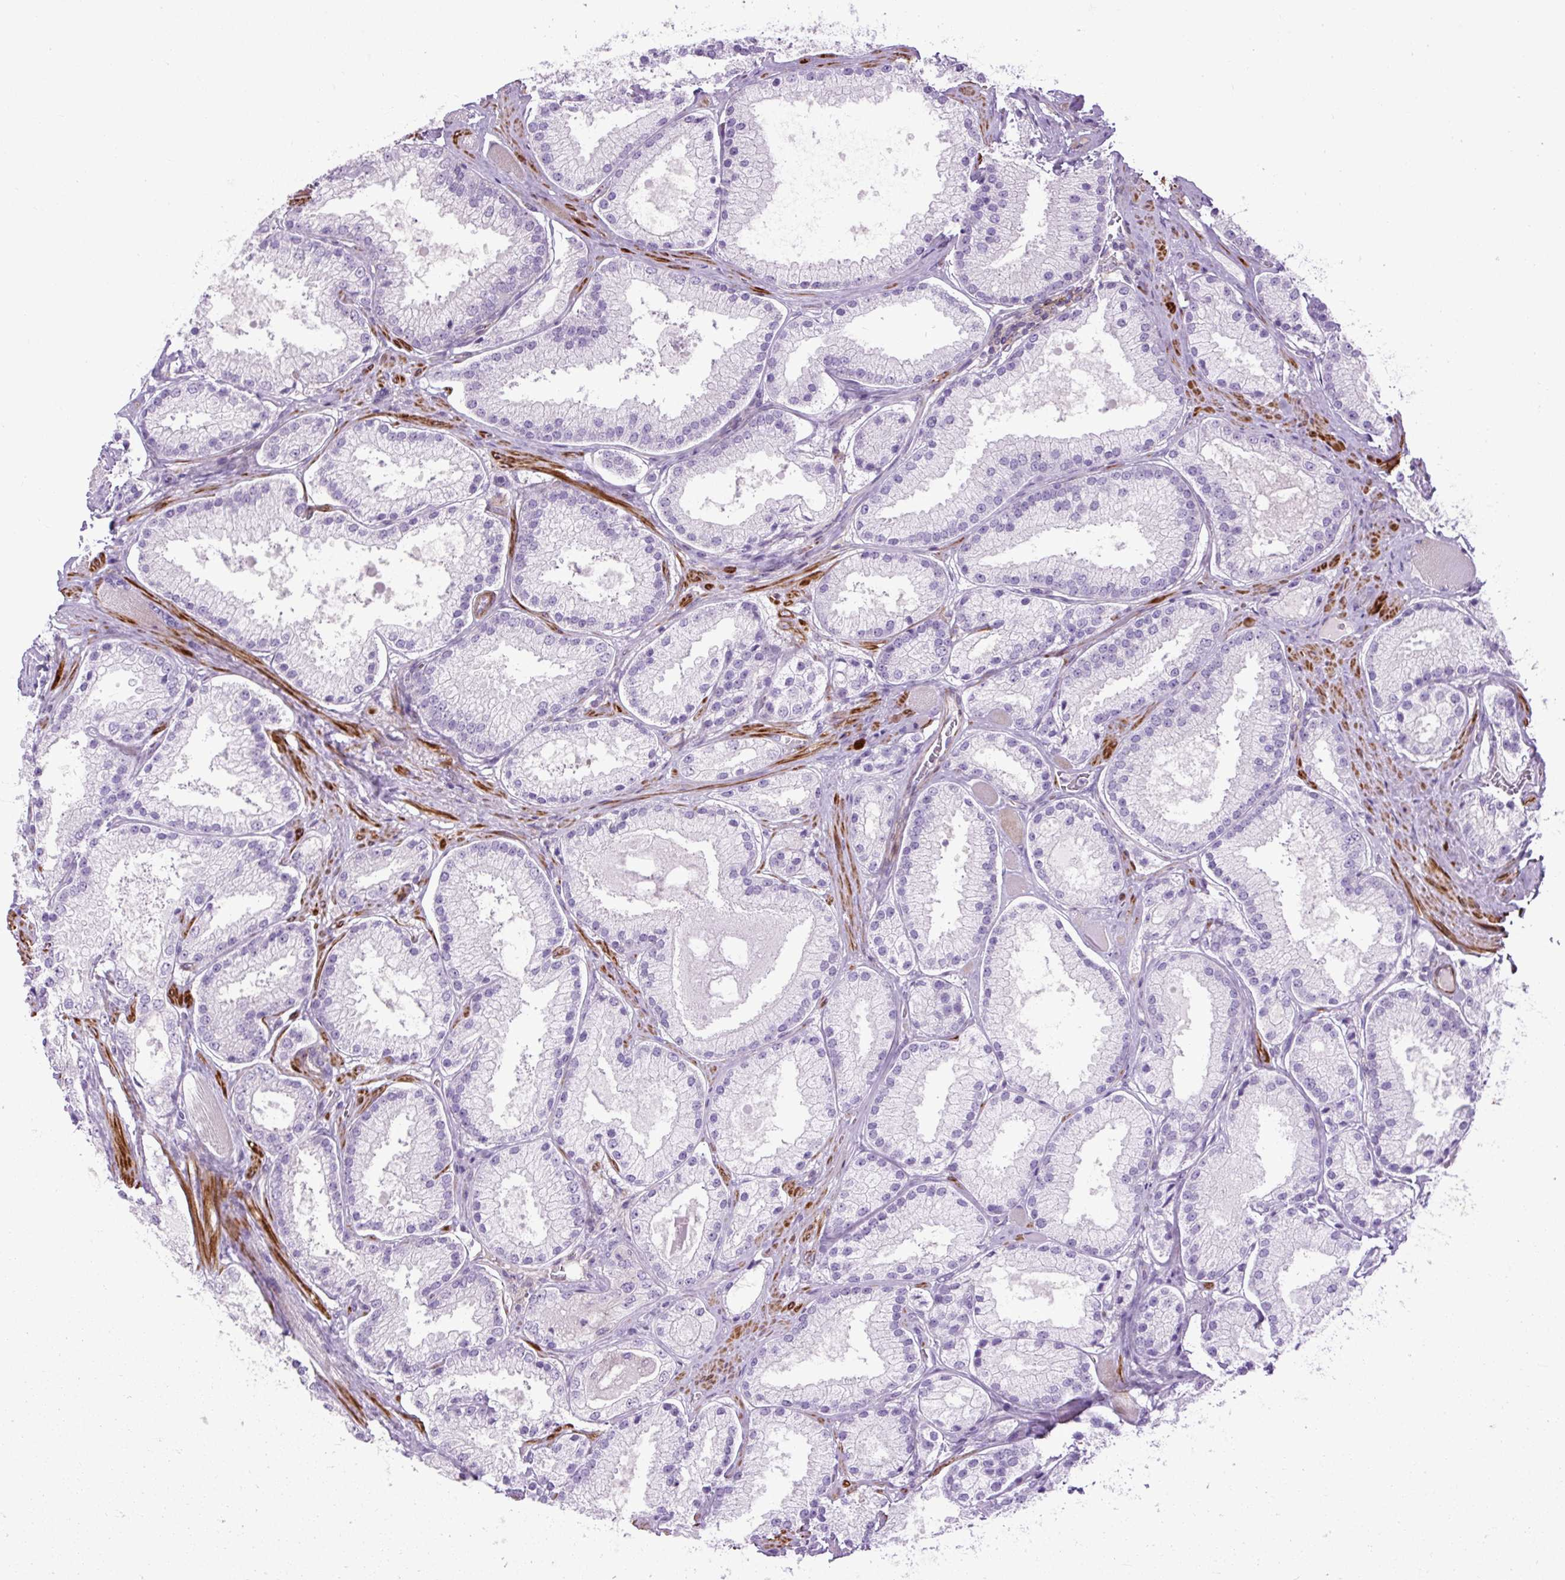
{"staining": {"intensity": "negative", "quantity": "none", "location": "none"}, "tissue": "prostate cancer", "cell_type": "Tumor cells", "image_type": "cancer", "snomed": [{"axis": "morphology", "description": "Adenocarcinoma, High grade"}, {"axis": "topography", "description": "Prostate"}], "caption": "The photomicrograph reveals no significant positivity in tumor cells of prostate high-grade adenocarcinoma. (Stains: DAB IHC with hematoxylin counter stain, Microscopy: brightfield microscopy at high magnification).", "gene": "ZNF197", "patient": {"sex": "male", "age": 68}}